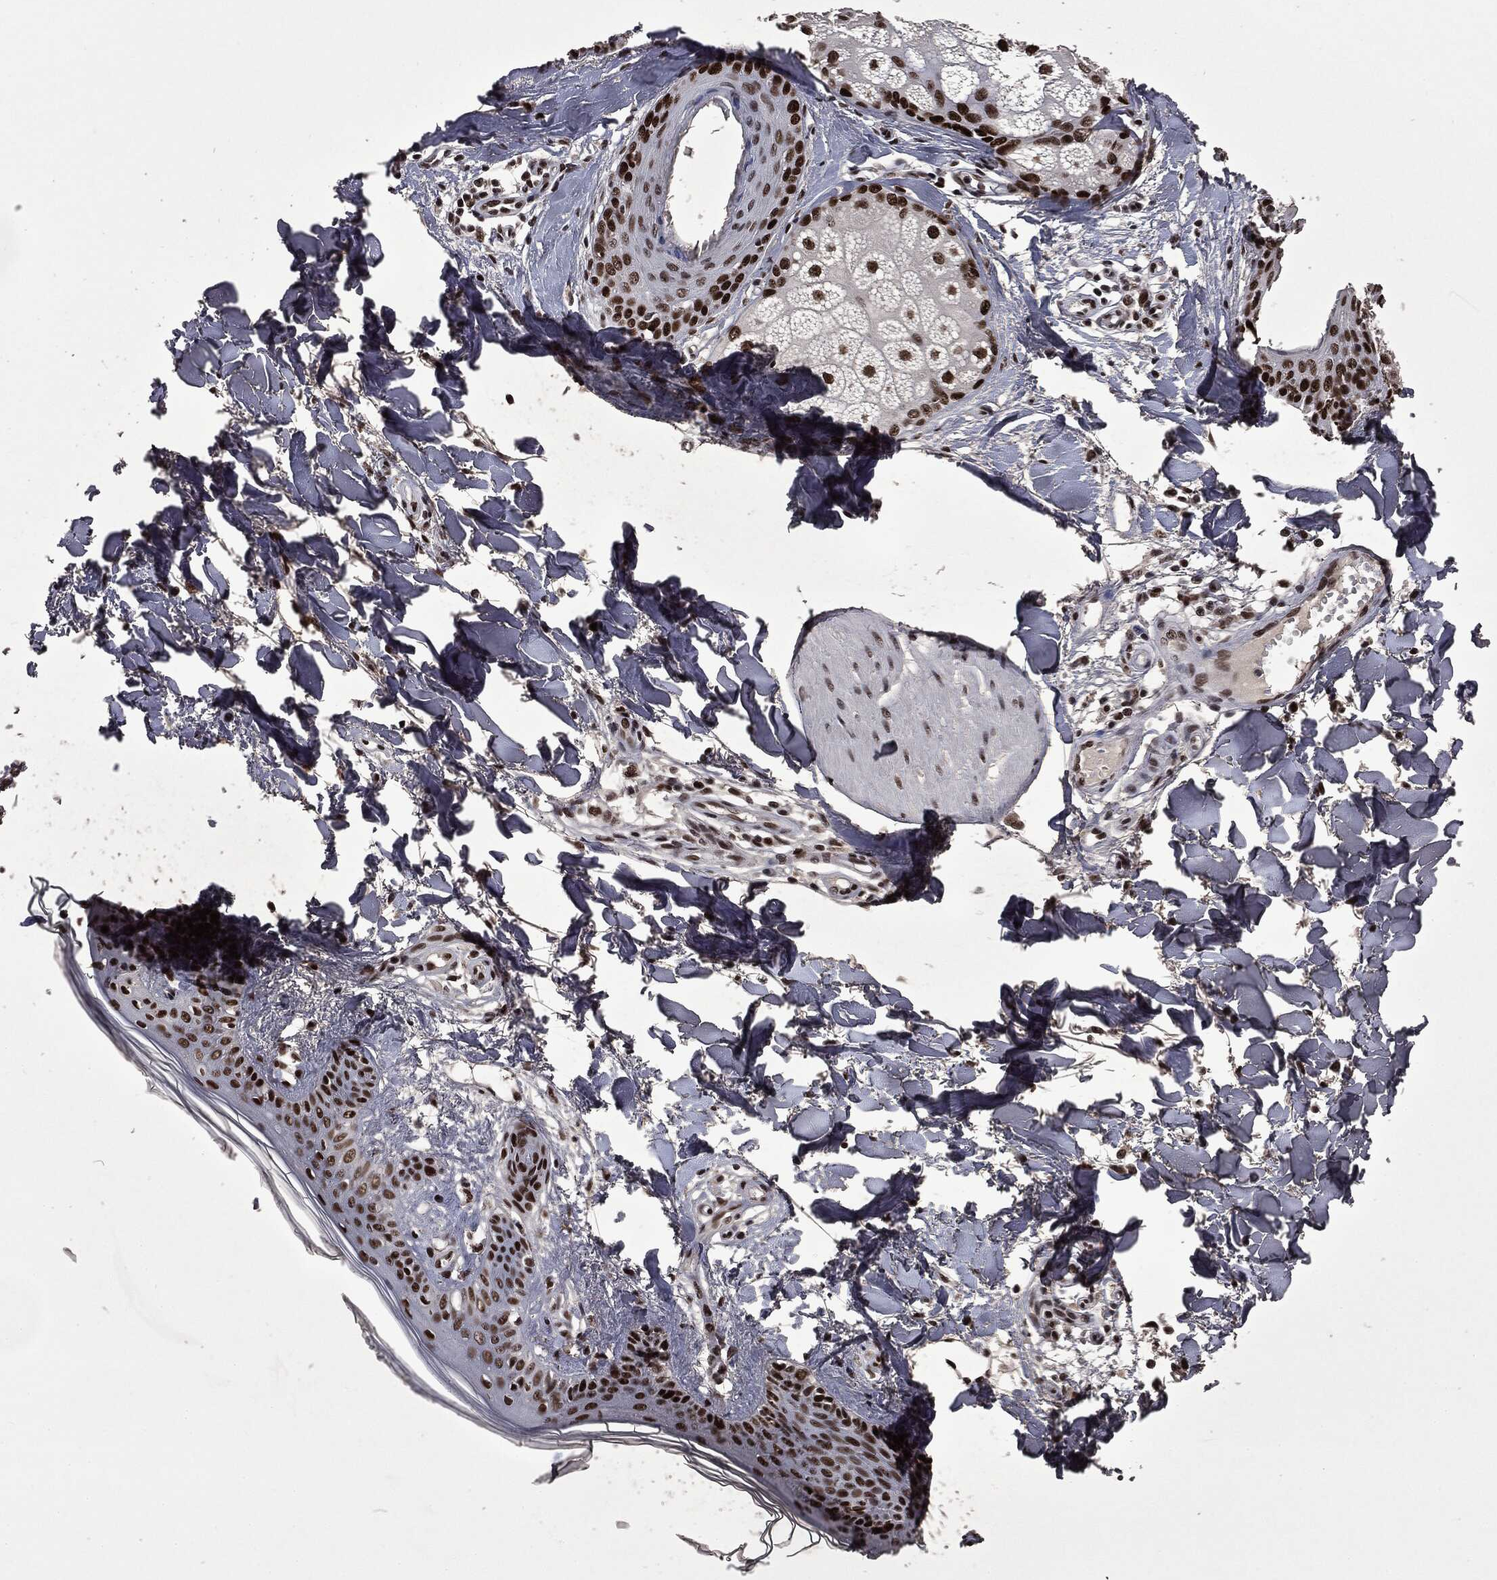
{"staining": {"intensity": "strong", "quantity": ">75%", "location": "nuclear"}, "tissue": "skin", "cell_type": "Fibroblasts", "image_type": "normal", "snomed": [{"axis": "morphology", "description": "Normal tissue, NOS"}, {"axis": "morphology", "description": "Malignant melanoma, NOS"}, {"axis": "topography", "description": "Skin"}], "caption": "Protein analysis of benign skin shows strong nuclear expression in approximately >75% of fibroblasts.", "gene": "MSH2", "patient": {"sex": "female", "age": 34}}